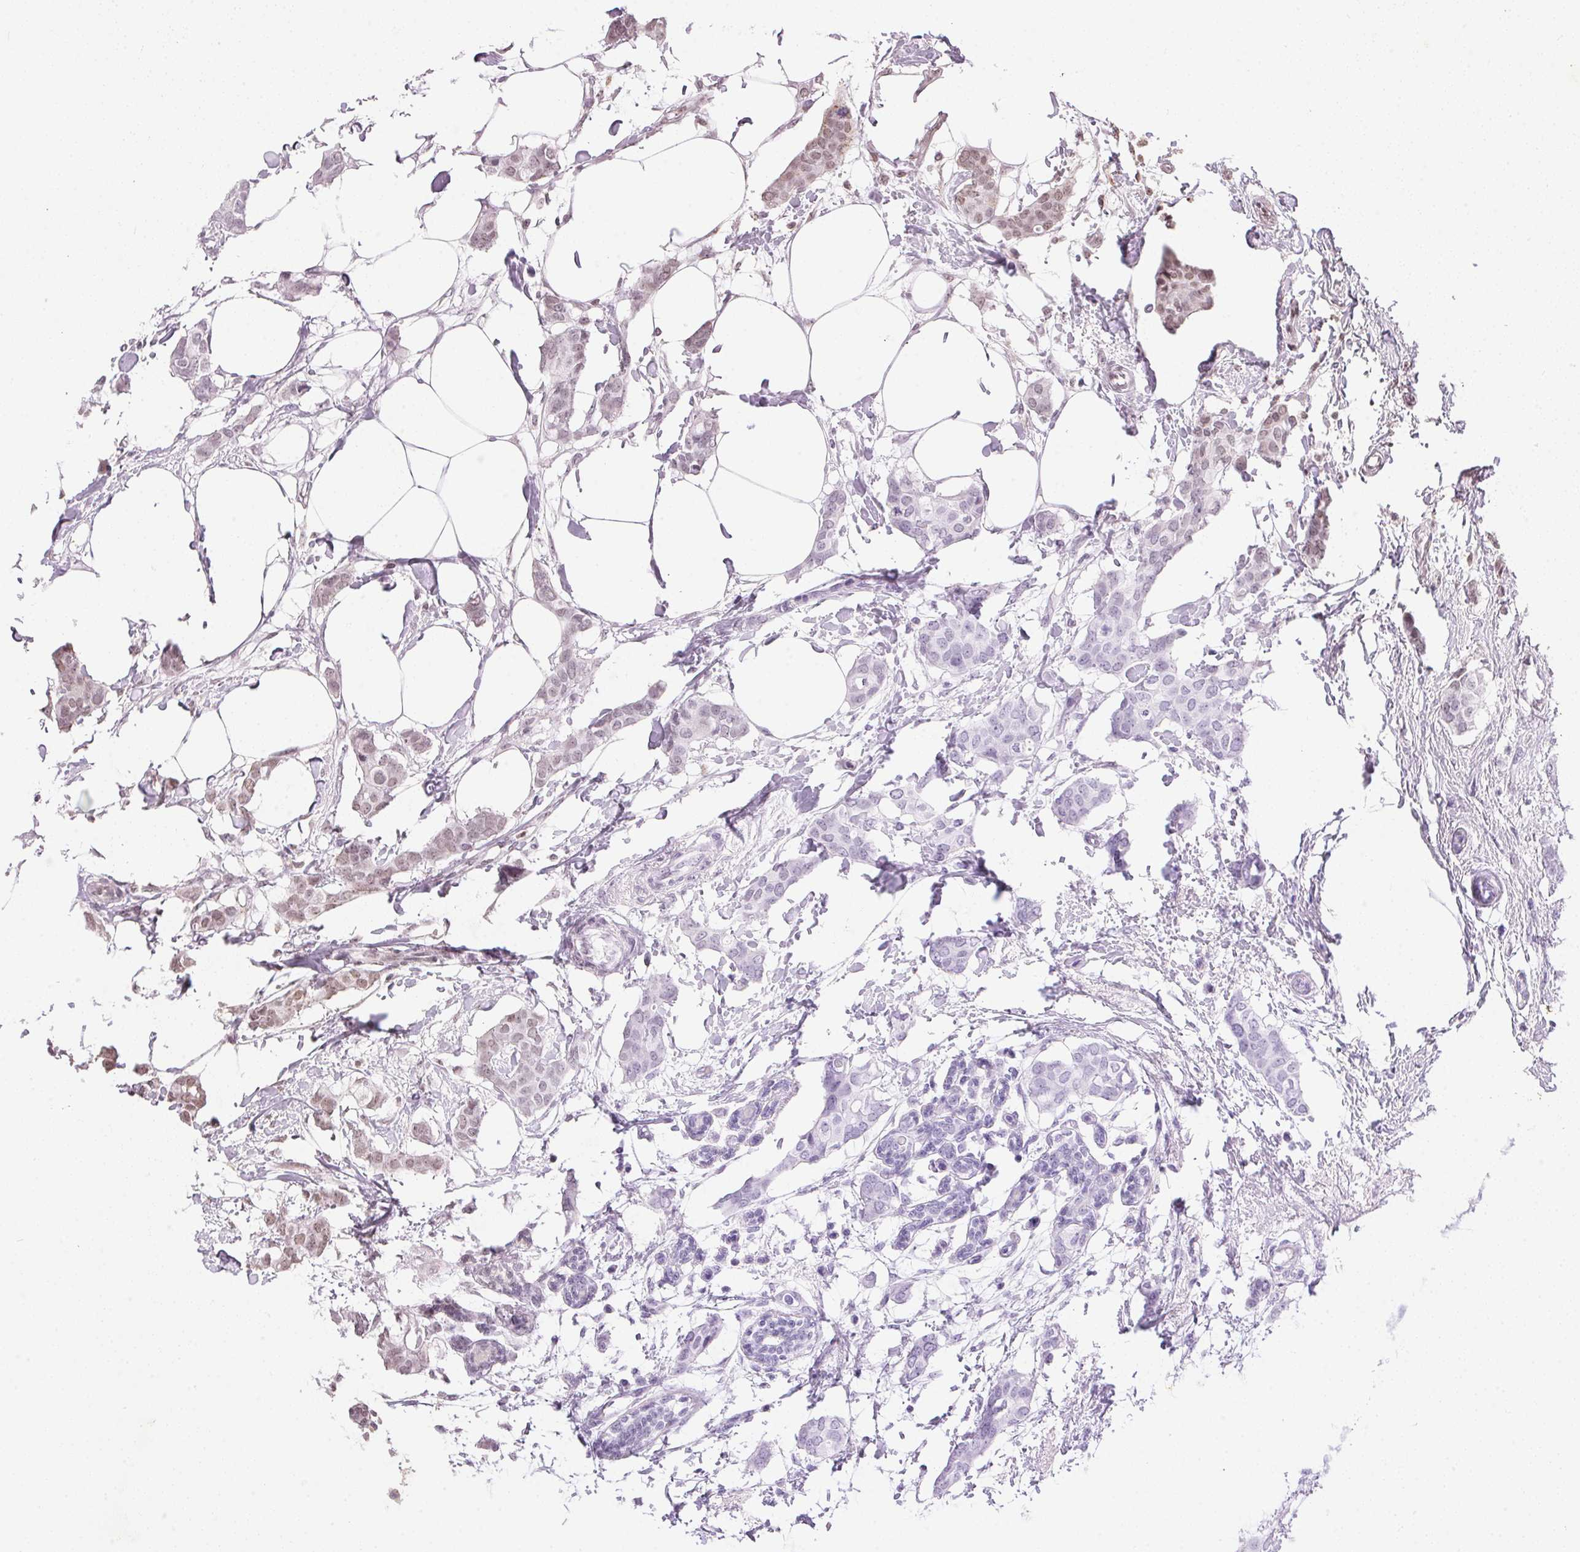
{"staining": {"intensity": "moderate", "quantity": "25%-75%", "location": "nuclear"}, "tissue": "breast cancer", "cell_type": "Tumor cells", "image_type": "cancer", "snomed": [{"axis": "morphology", "description": "Duct carcinoma"}, {"axis": "topography", "description": "Breast"}], "caption": "Immunohistochemical staining of breast cancer (infiltrating ductal carcinoma) reveals medium levels of moderate nuclear staining in about 25%-75% of tumor cells. (Brightfield microscopy of DAB IHC at high magnification).", "gene": "NFE2L1", "patient": {"sex": "female", "age": 62}}